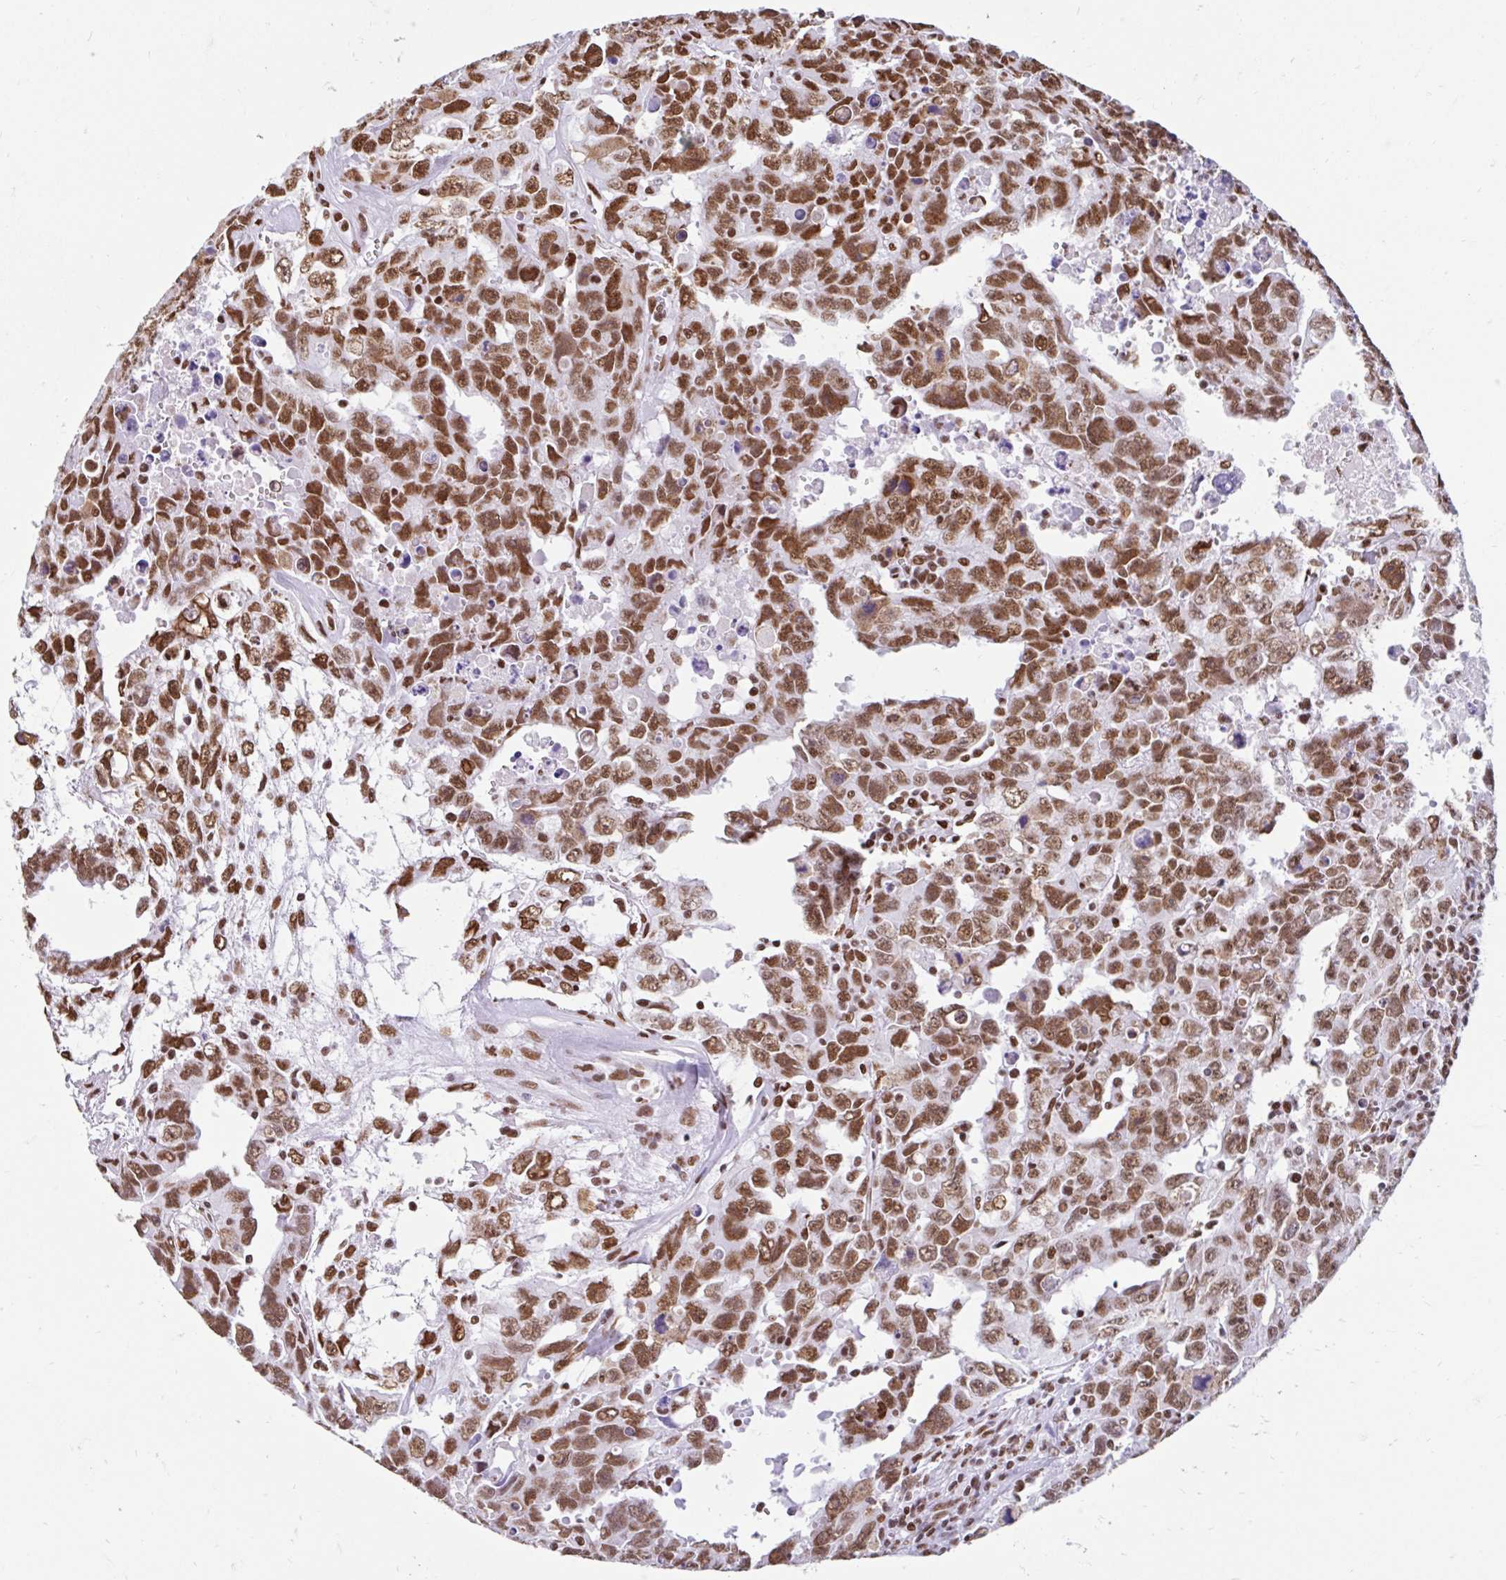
{"staining": {"intensity": "moderate", "quantity": ">75%", "location": "nuclear"}, "tissue": "testis cancer", "cell_type": "Tumor cells", "image_type": "cancer", "snomed": [{"axis": "morphology", "description": "Carcinoma, Embryonal, NOS"}, {"axis": "topography", "description": "Testis"}], "caption": "Immunohistochemical staining of human testis embryonal carcinoma displays moderate nuclear protein staining in about >75% of tumor cells.", "gene": "KHDRBS1", "patient": {"sex": "male", "age": 24}}